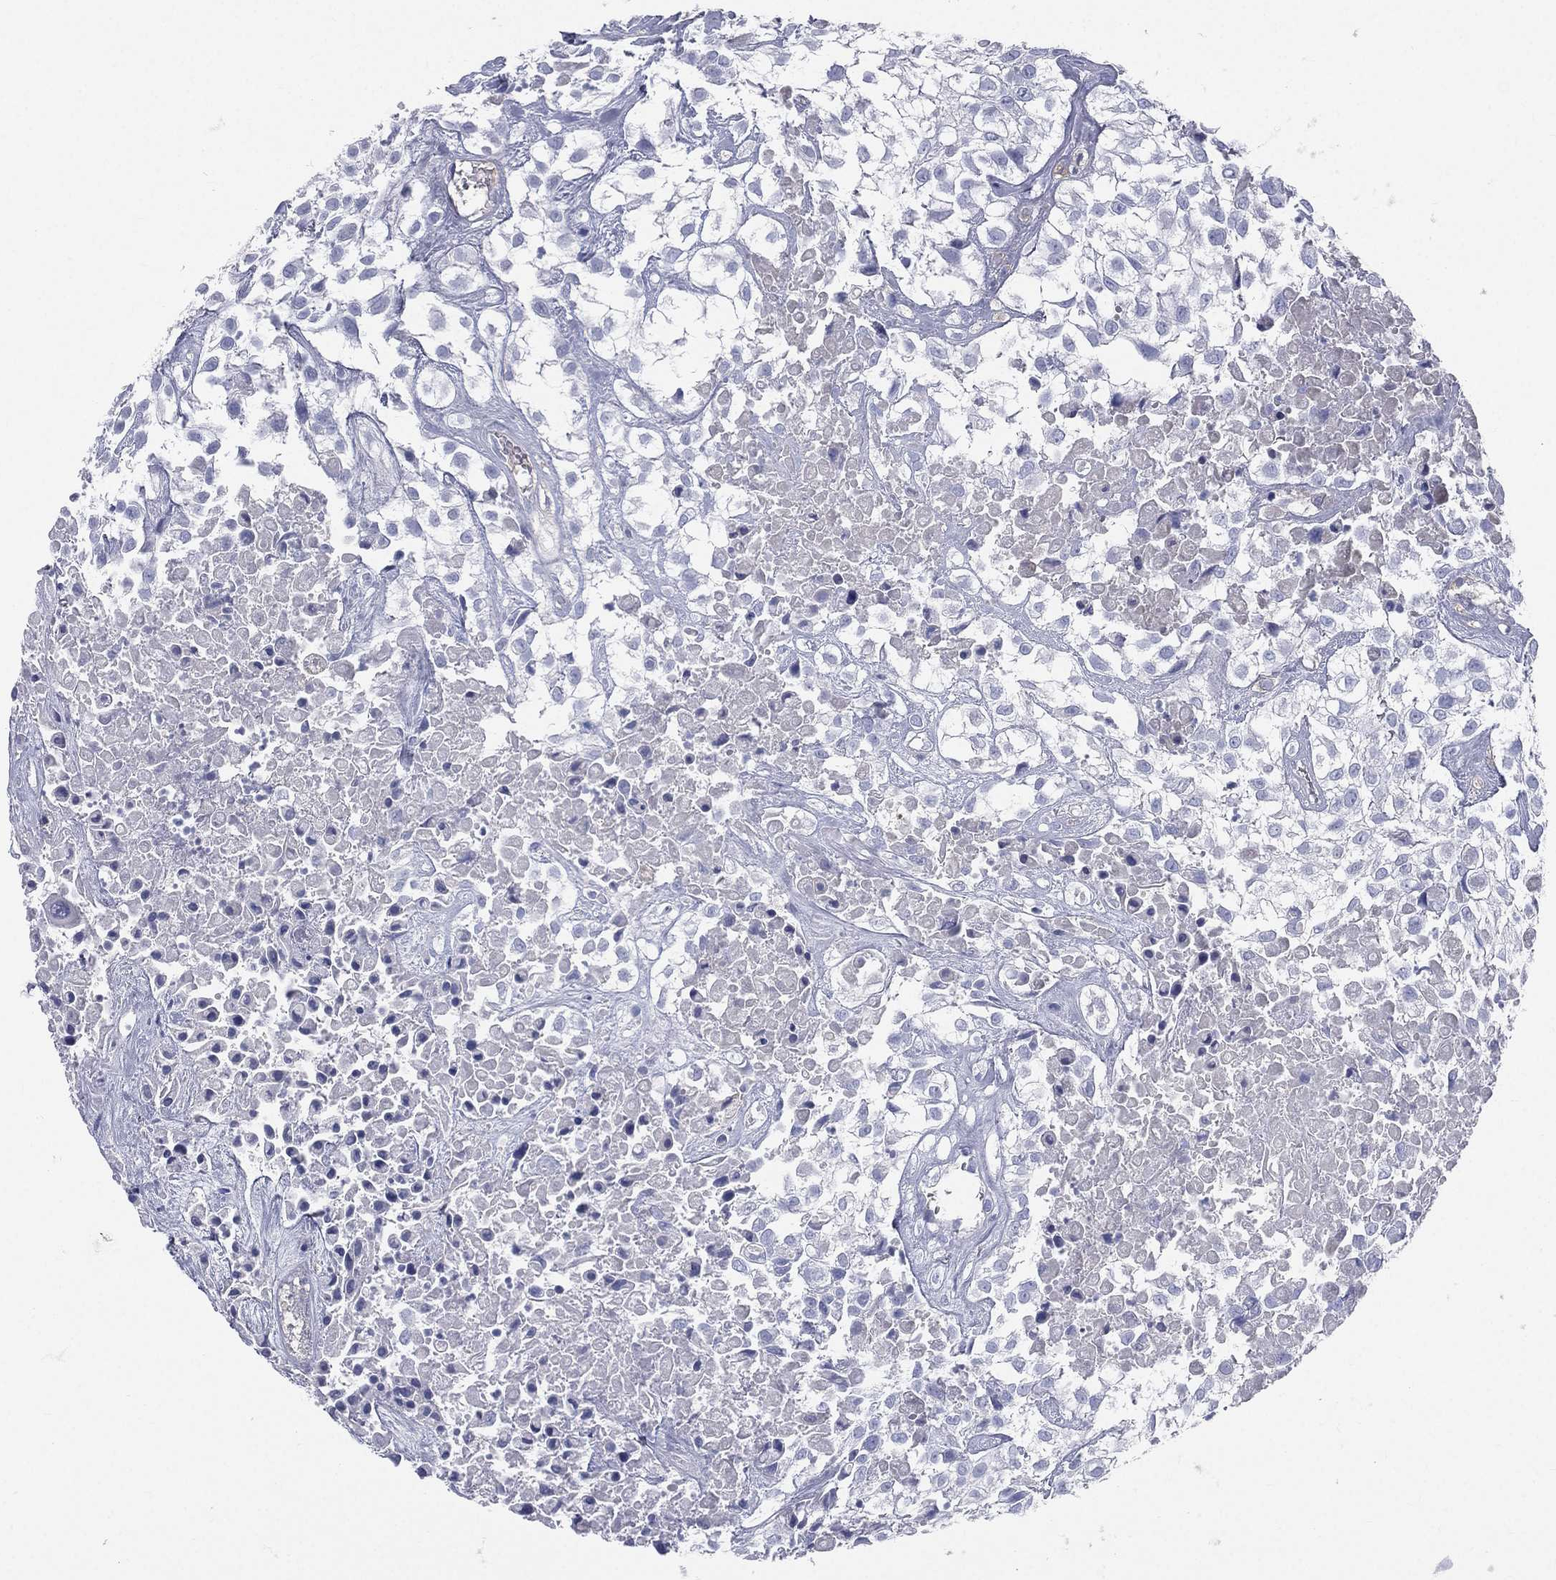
{"staining": {"intensity": "negative", "quantity": "none", "location": "none"}, "tissue": "urothelial cancer", "cell_type": "Tumor cells", "image_type": "cancer", "snomed": [{"axis": "morphology", "description": "Urothelial carcinoma, High grade"}, {"axis": "topography", "description": "Urinary bladder"}], "caption": "IHC micrograph of neoplastic tissue: human urothelial cancer stained with DAB (3,3'-diaminobenzidine) demonstrates no significant protein expression in tumor cells.", "gene": "HP", "patient": {"sex": "male", "age": 56}}